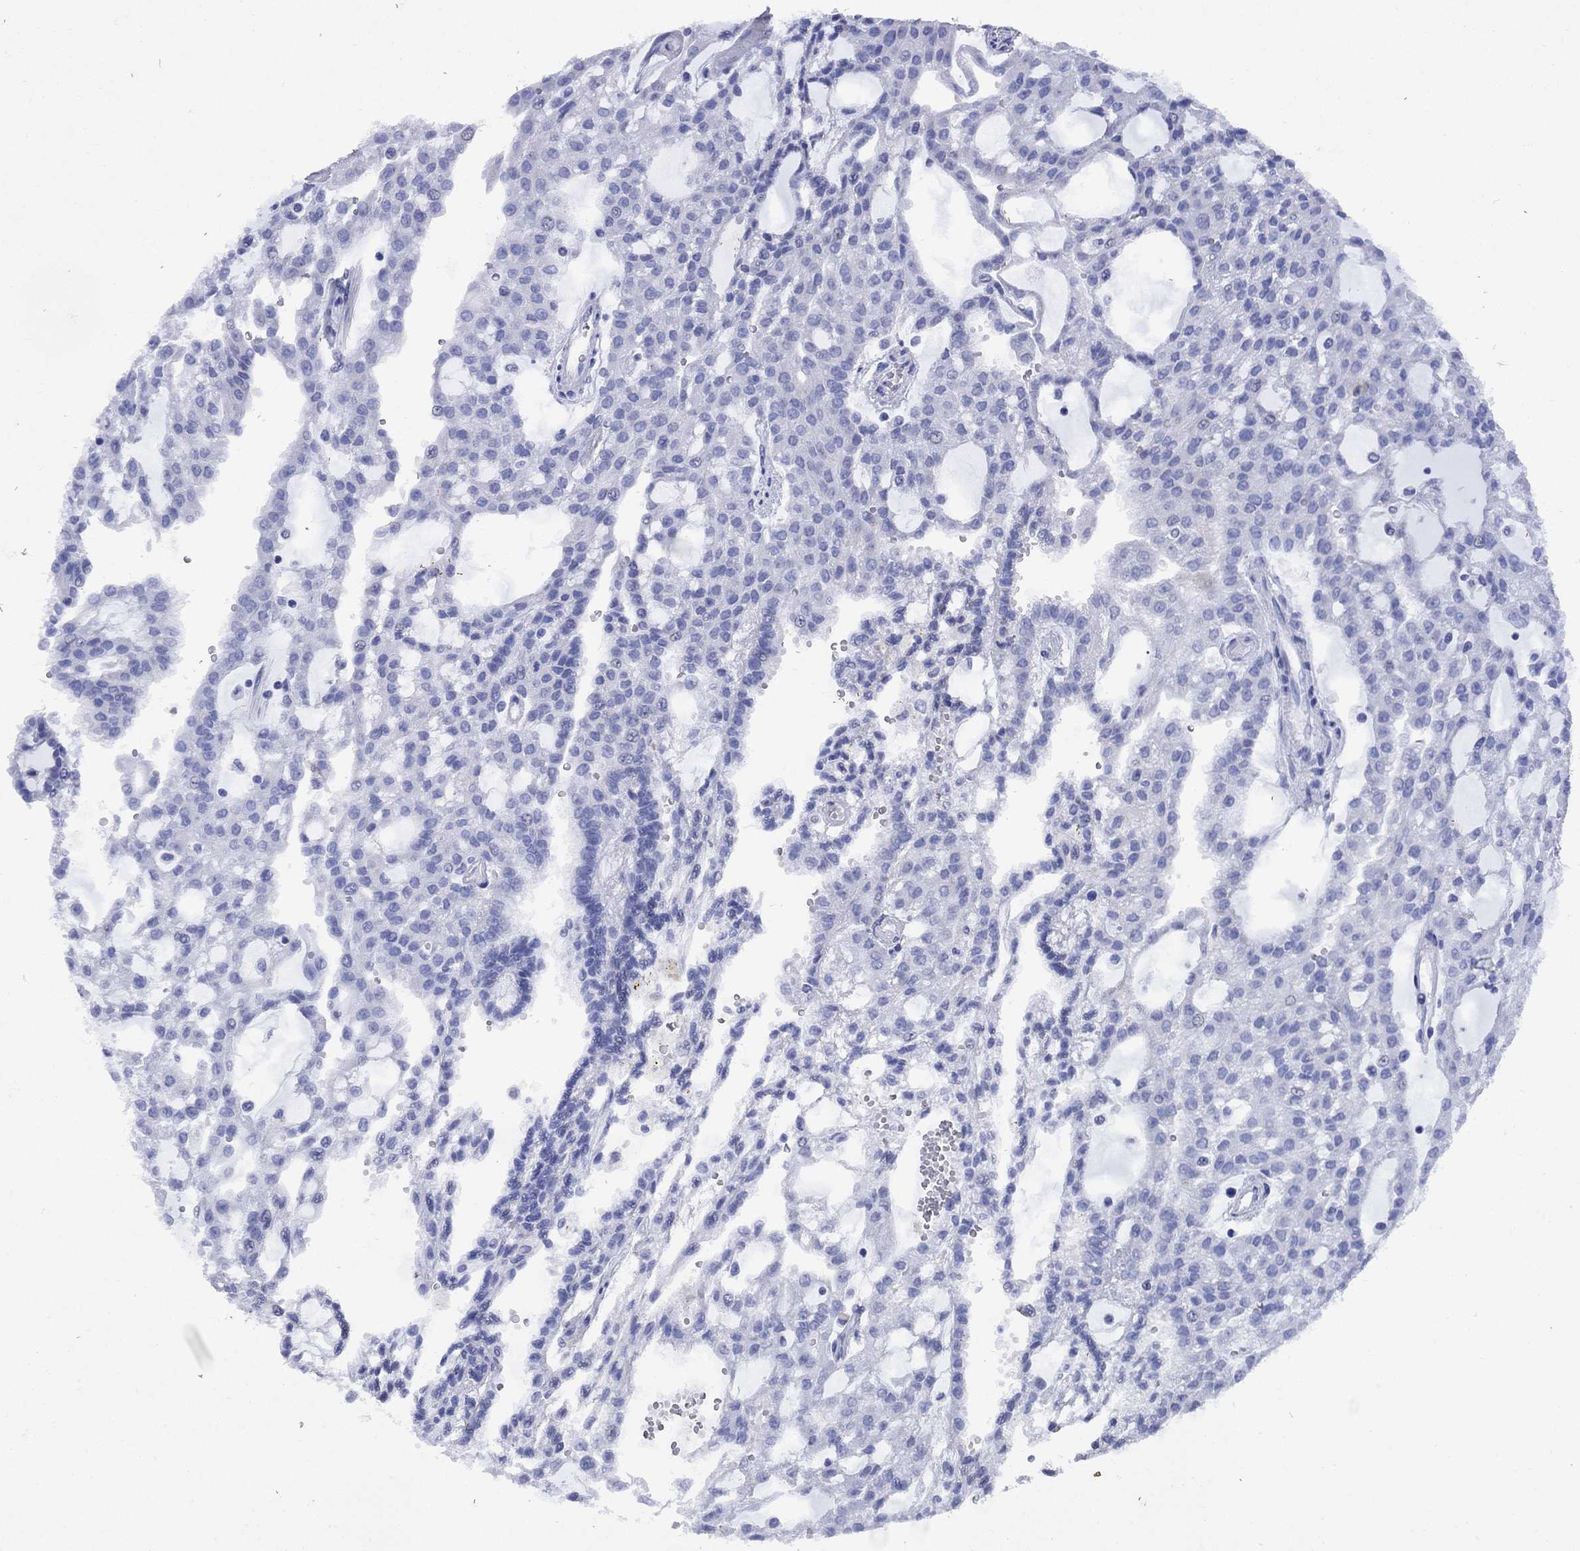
{"staining": {"intensity": "negative", "quantity": "none", "location": "none"}, "tissue": "renal cancer", "cell_type": "Tumor cells", "image_type": "cancer", "snomed": [{"axis": "morphology", "description": "Adenocarcinoma, NOS"}, {"axis": "topography", "description": "Kidney"}], "caption": "Tumor cells are negative for brown protein staining in adenocarcinoma (renal).", "gene": "STAB2", "patient": {"sex": "male", "age": 63}}